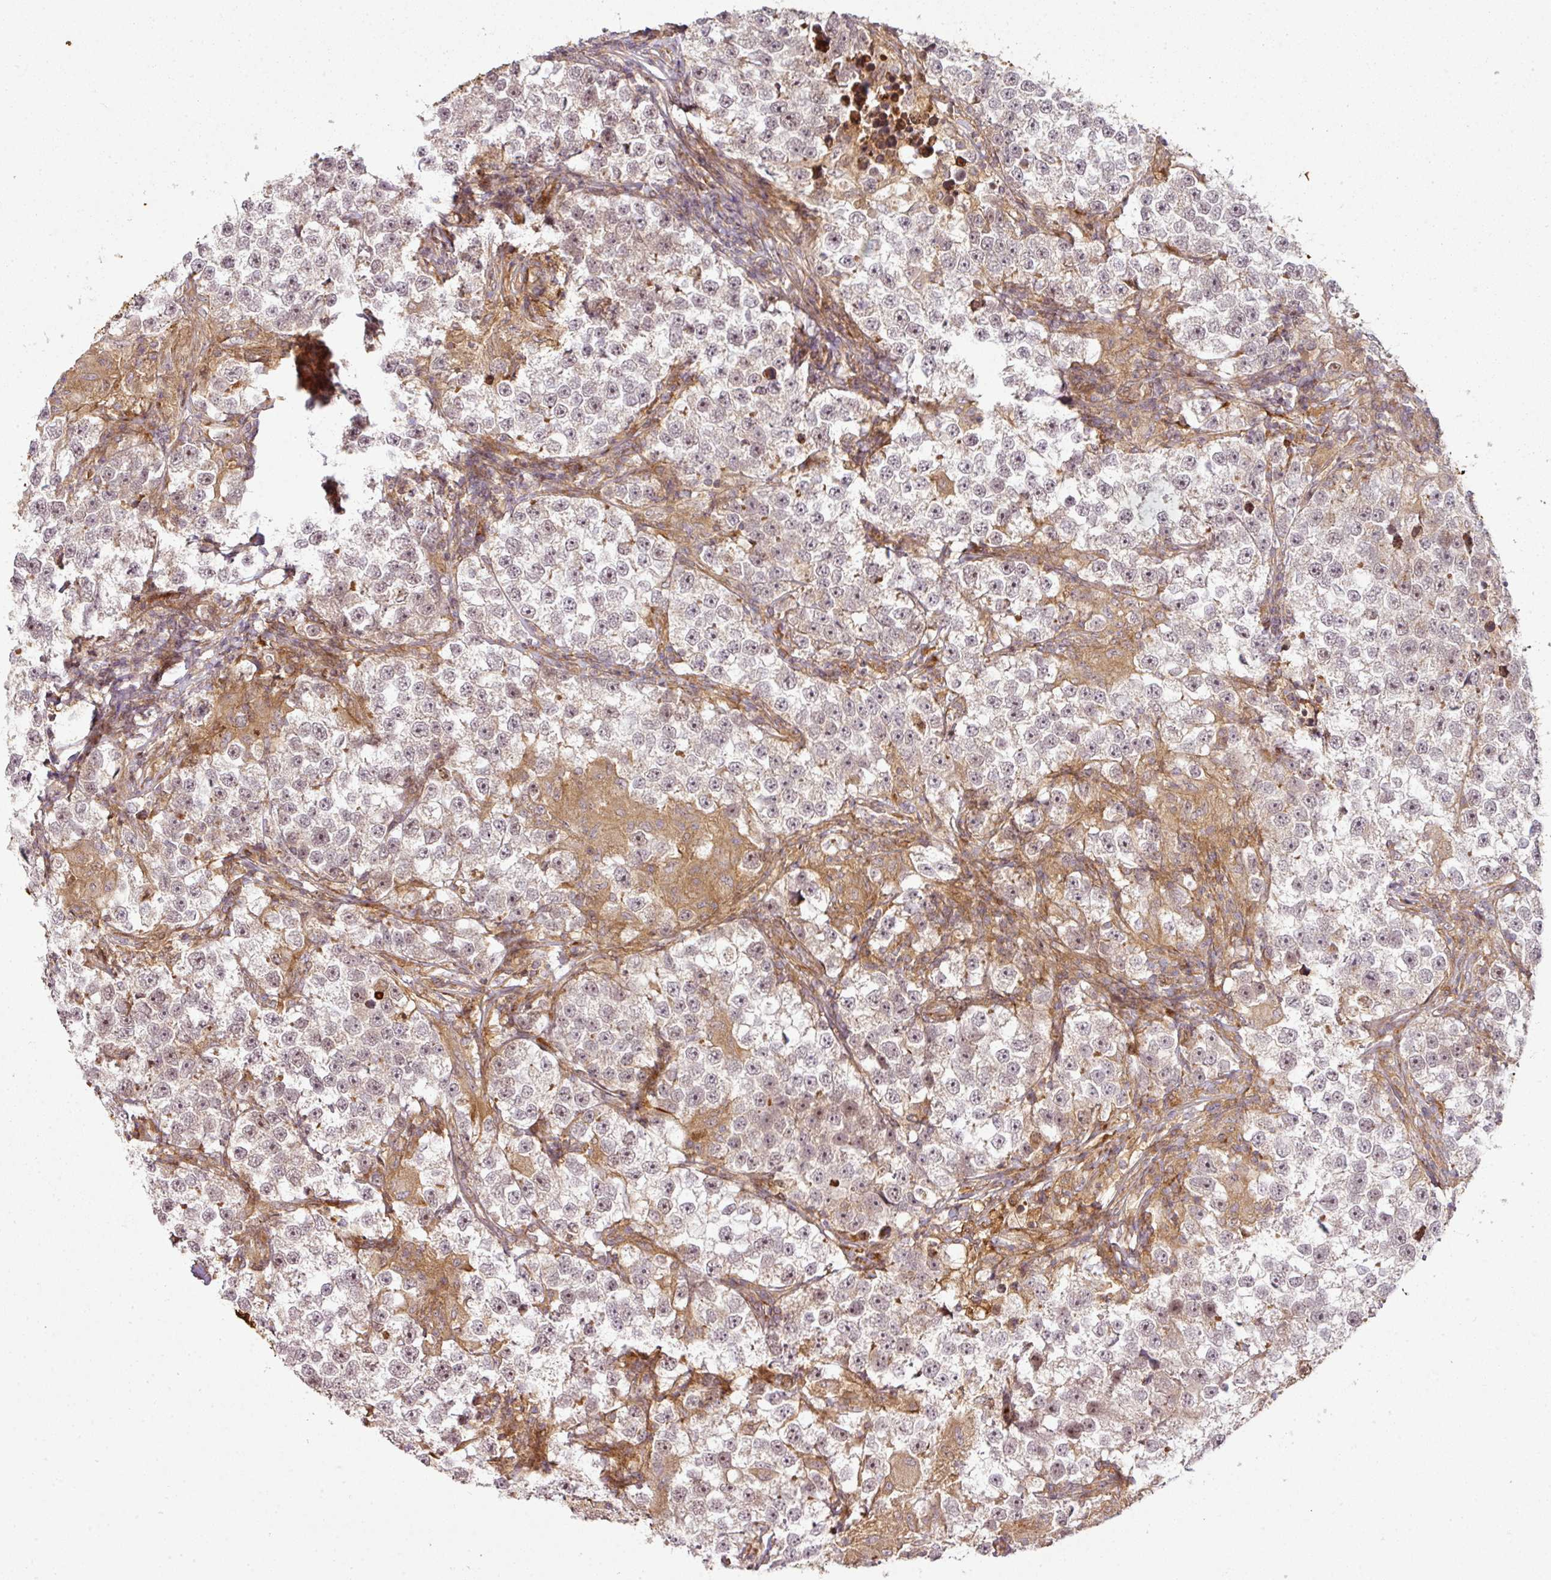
{"staining": {"intensity": "negative", "quantity": "none", "location": "none"}, "tissue": "testis cancer", "cell_type": "Tumor cells", "image_type": "cancer", "snomed": [{"axis": "morphology", "description": "Seminoma, NOS"}, {"axis": "topography", "description": "Testis"}], "caption": "Immunohistochemistry photomicrograph of human testis cancer stained for a protein (brown), which demonstrates no staining in tumor cells.", "gene": "ATAT1", "patient": {"sex": "male", "age": 46}}